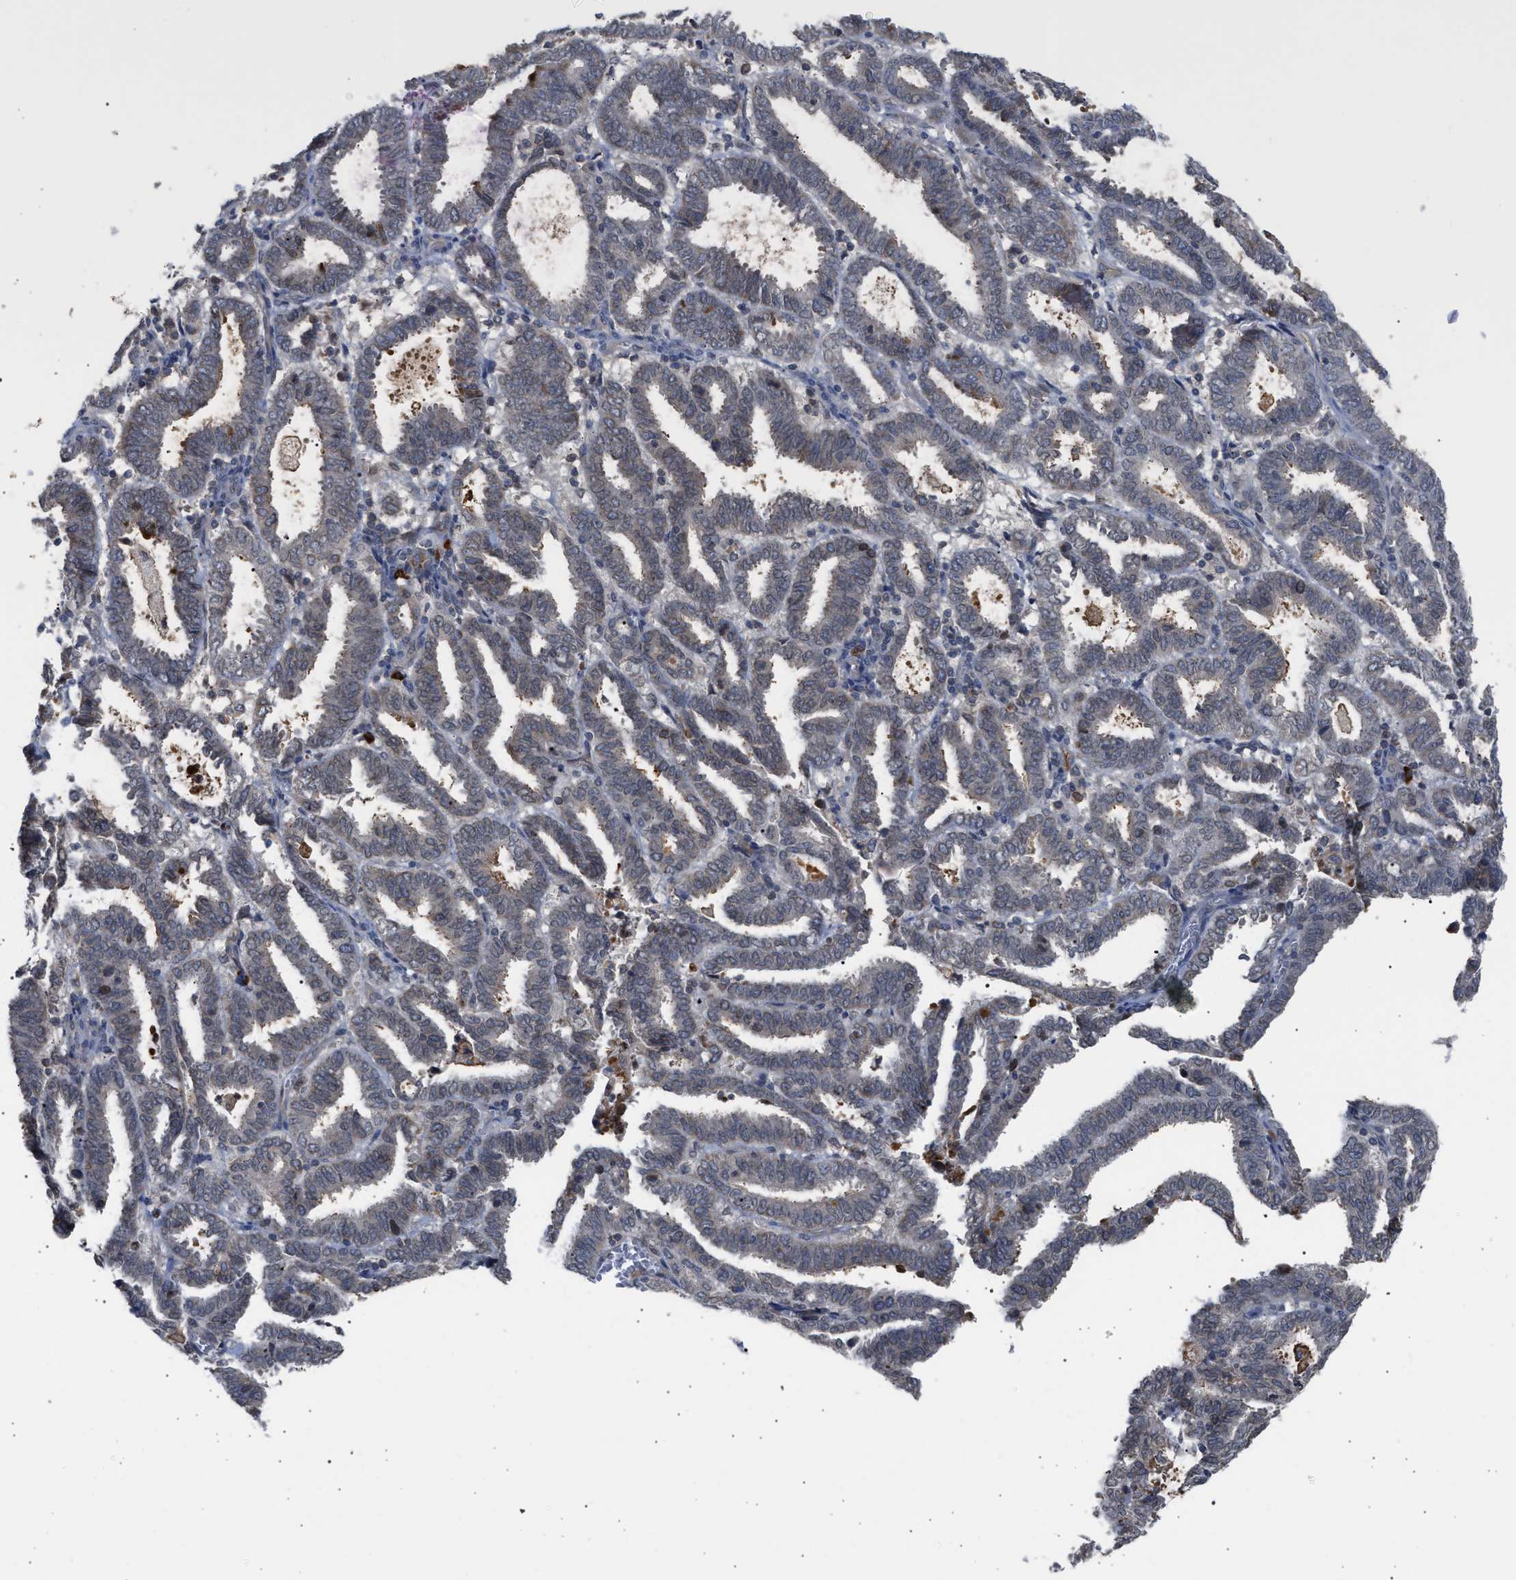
{"staining": {"intensity": "negative", "quantity": "none", "location": "none"}, "tissue": "endometrial cancer", "cell_type": "Tumor cells", "image_type": "cancer", "snomed": [{"axis": "morphology", "description": "Adenocarcinoma, NOS"}, {"axis": "topography", "description": "Uterus"}], "caption": "Human endometrial adenocarcinoma stained for a protein using immunohistochemistry shows no staining in tumor cells.", "gene": "NUP62", "patient": {"sex": "female", "age": 83}}